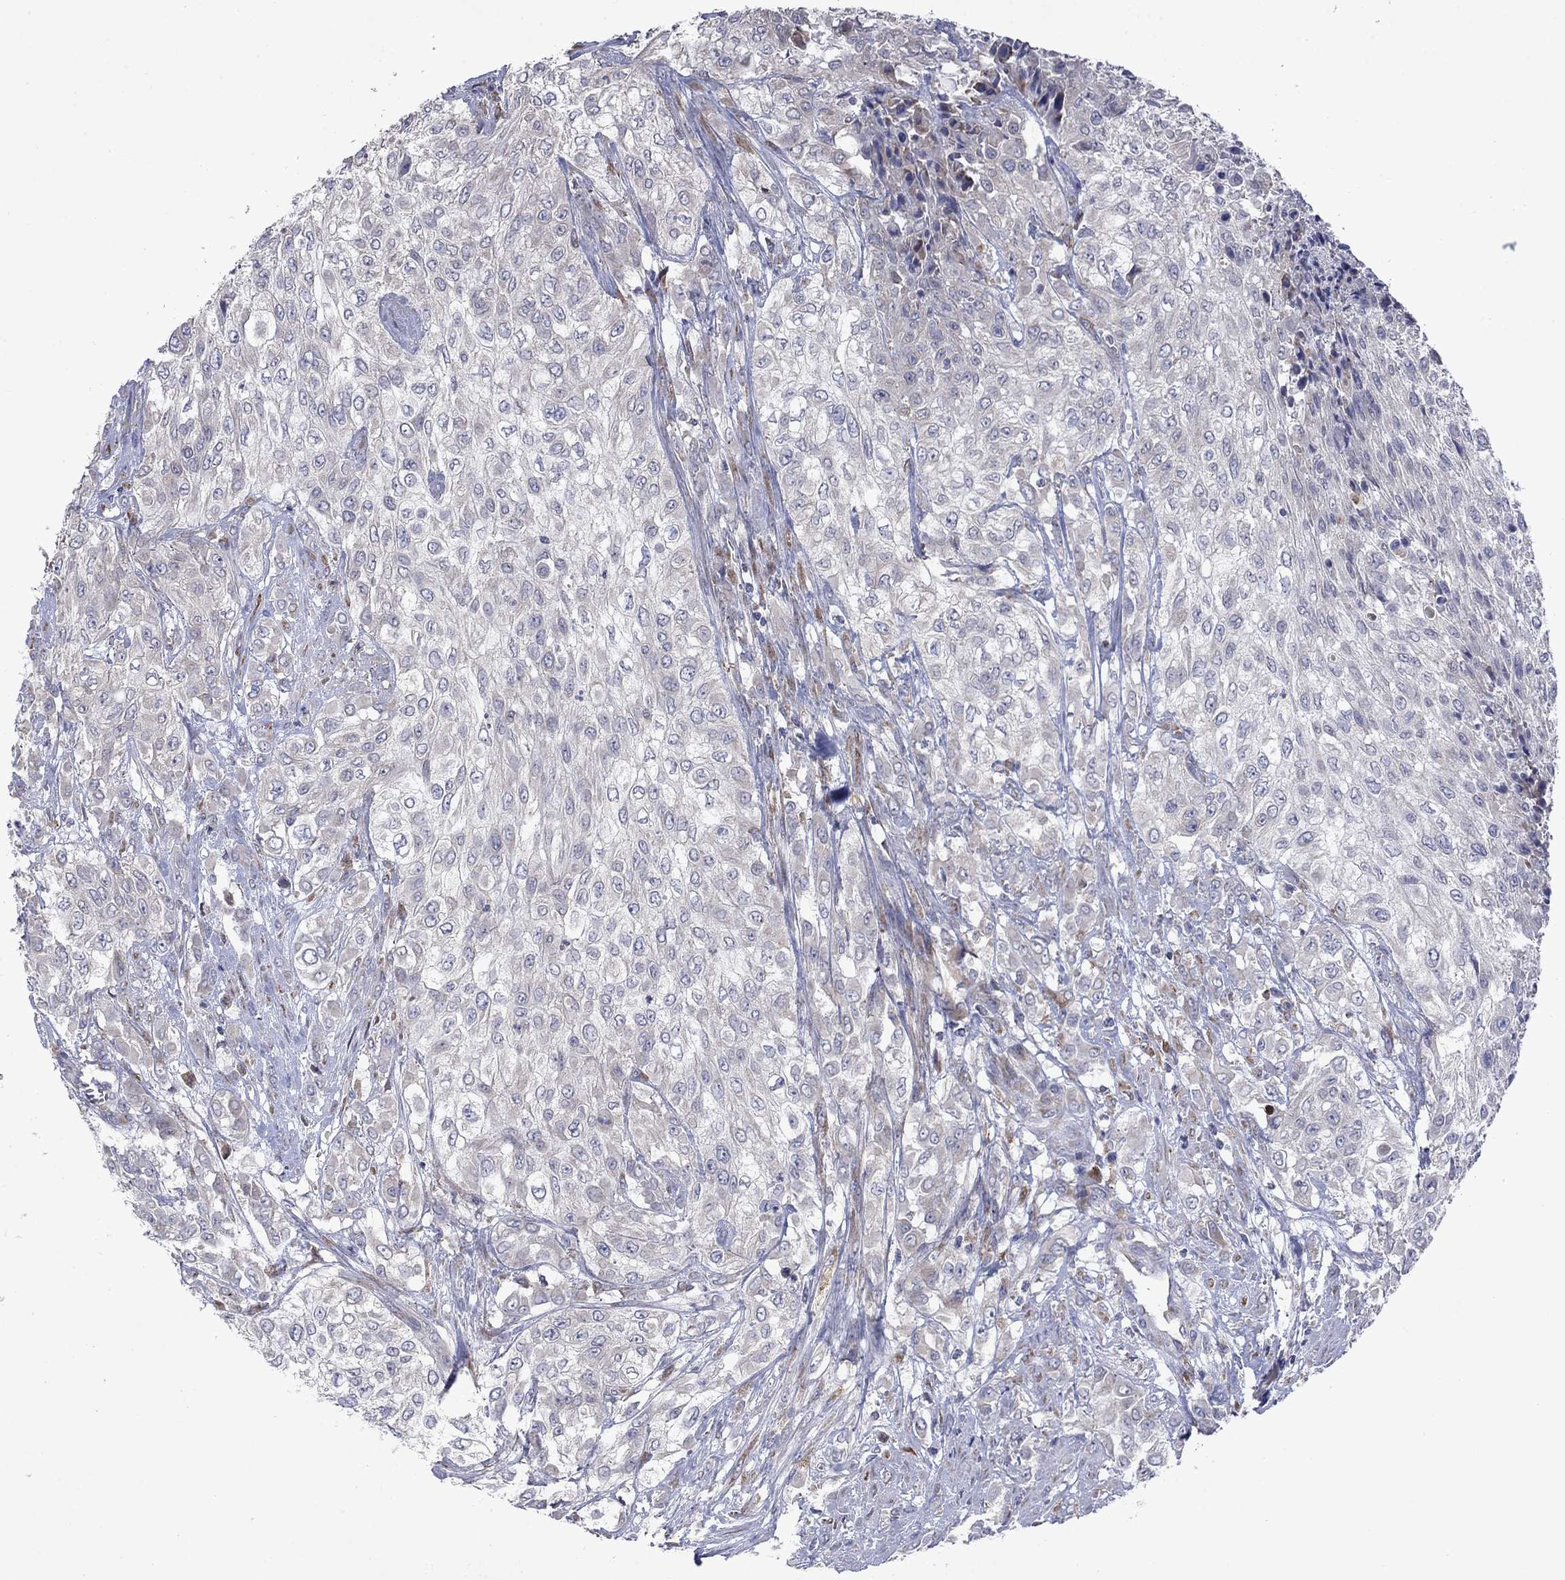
{"staining": {"intensity": "negative", "quantity": "none", "location": "none"}, "tissue": "urothelial cancer", "cell_type": "Tumor cells", "image_type": "cancer", "snomed": [{"axis": "morphology", "description": "Urothelial carcinoma, High grade"}, {"axis": "topography", "description": "Urinary bladder"}], "caption": "A high-resolution histopathology image shows immunohistochemistry staining of high-grade urothelial carcinoma, which exhibits no significant staining in tumor cells. (Stains: DAB immunohistochemistry with hematoxylin counter stain, Microscopy: brightfield microscopy at high magnification).", "gene": "TMEM97", "patient": {"sex": "male", "age": 57}}